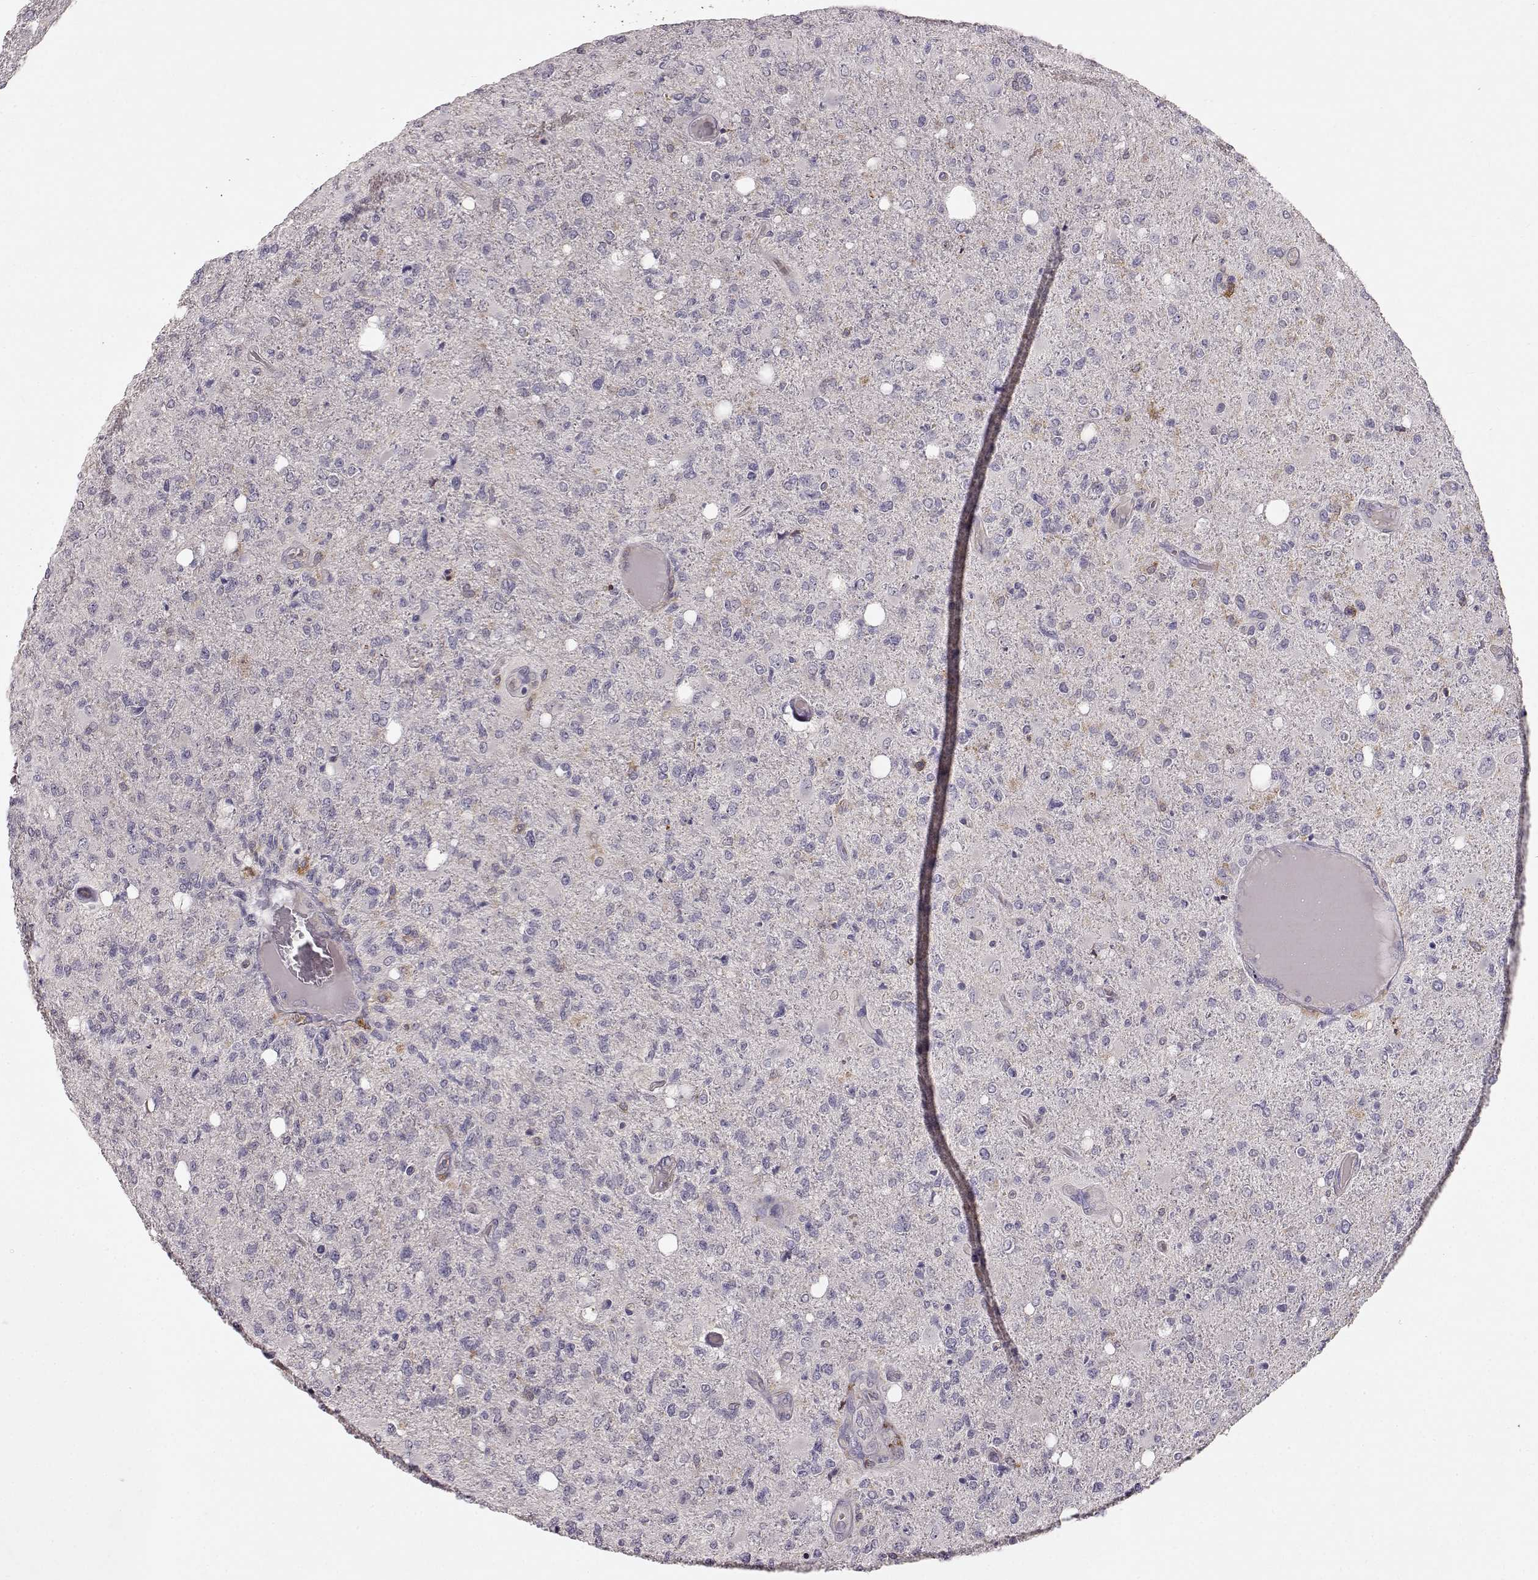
{"staining": {"intensity": "negative", "quantity": "none", "location": "none"}, "tissue": "glioma", "cell_type": "Tumor cells", "image_type": "cancer", "snomed": [{"axis": "morphology", "description": "Glioma, malignant, High grade"}, {"axis": "topography", "description": "Cerebral cortex"}], "caption": "This image is of high-grade glioma (malignant) stained with IHC to label a protein in brown with the nuclei are counter-stained blue. There is no staining in tumor cells. The staining is performed using DAB (3,3'-diaminobenzidine) brown chromogen with nuclei counter-stained in using hematoxylin.", "gene": "CCNF", "patient": {"sex": "male", "age": 70}}